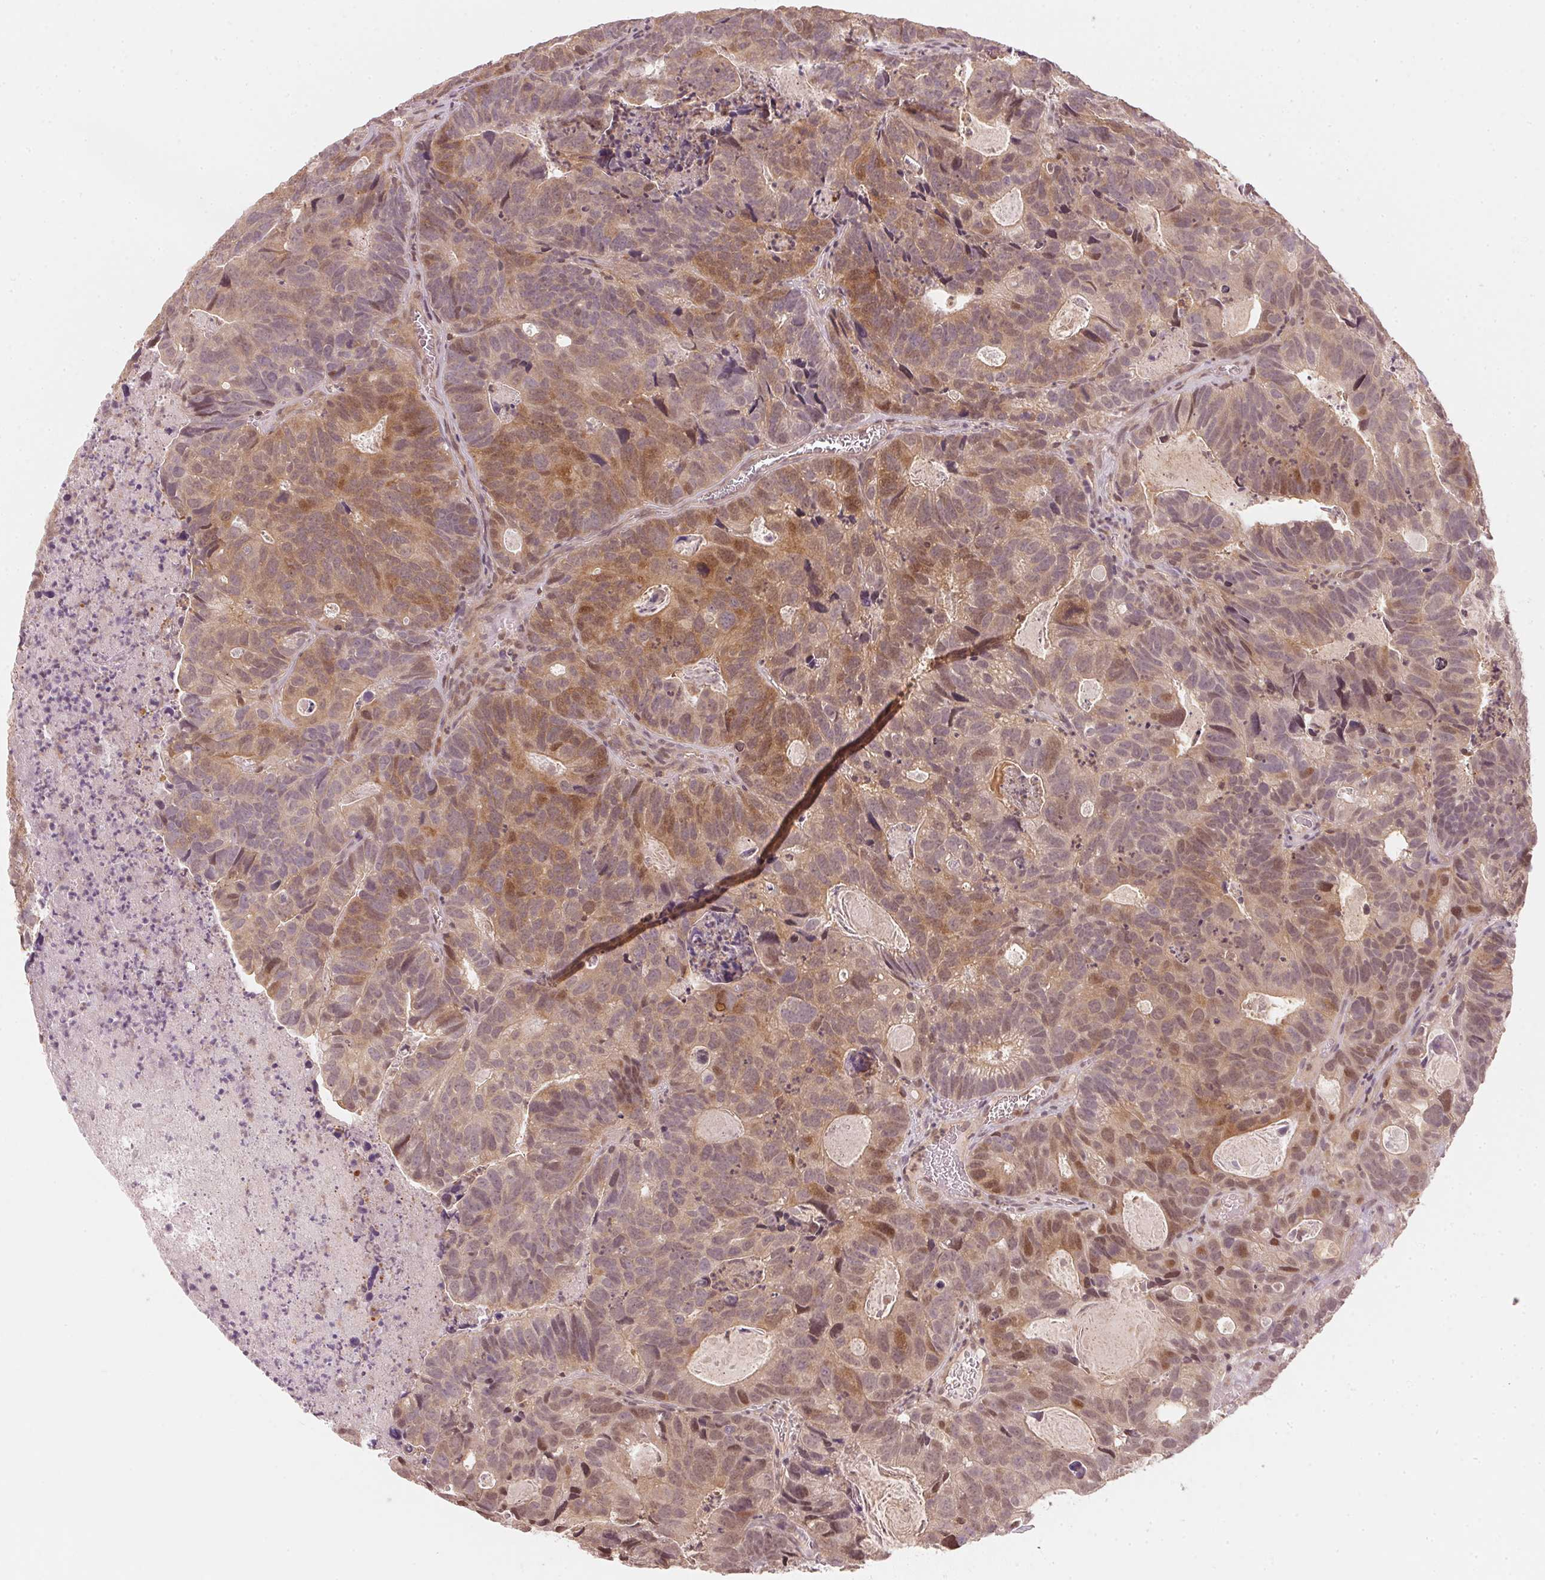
{"staining": {"intensity": "moderate", "quantity": "25%-75%", "location": "cytoplasmic/membranous,nuclear"}, "tissue": "head and neck cancer", "cell_type": "Tumor cells", "image_type": "cancer", "snomed": [{"axis": "morphology", "description": "Adenocarcinoma, NOS"}, {"axis": "topography", "description": "Head-Neck"}], "caption": "Immunohistochemical staining of human head and neck cancer (adenocarcinoma) exhibits medium levels of moderate cytoplasmic/membranous and nuclear protein expression in approximately 25%-75% of tumor cells. Immunohistochemistry (ihc) stains the protein of interest in brown and the nuclei are stained blue.", "gene": "UBE2L3", "patient": {"sex": "male", "age": 62}}